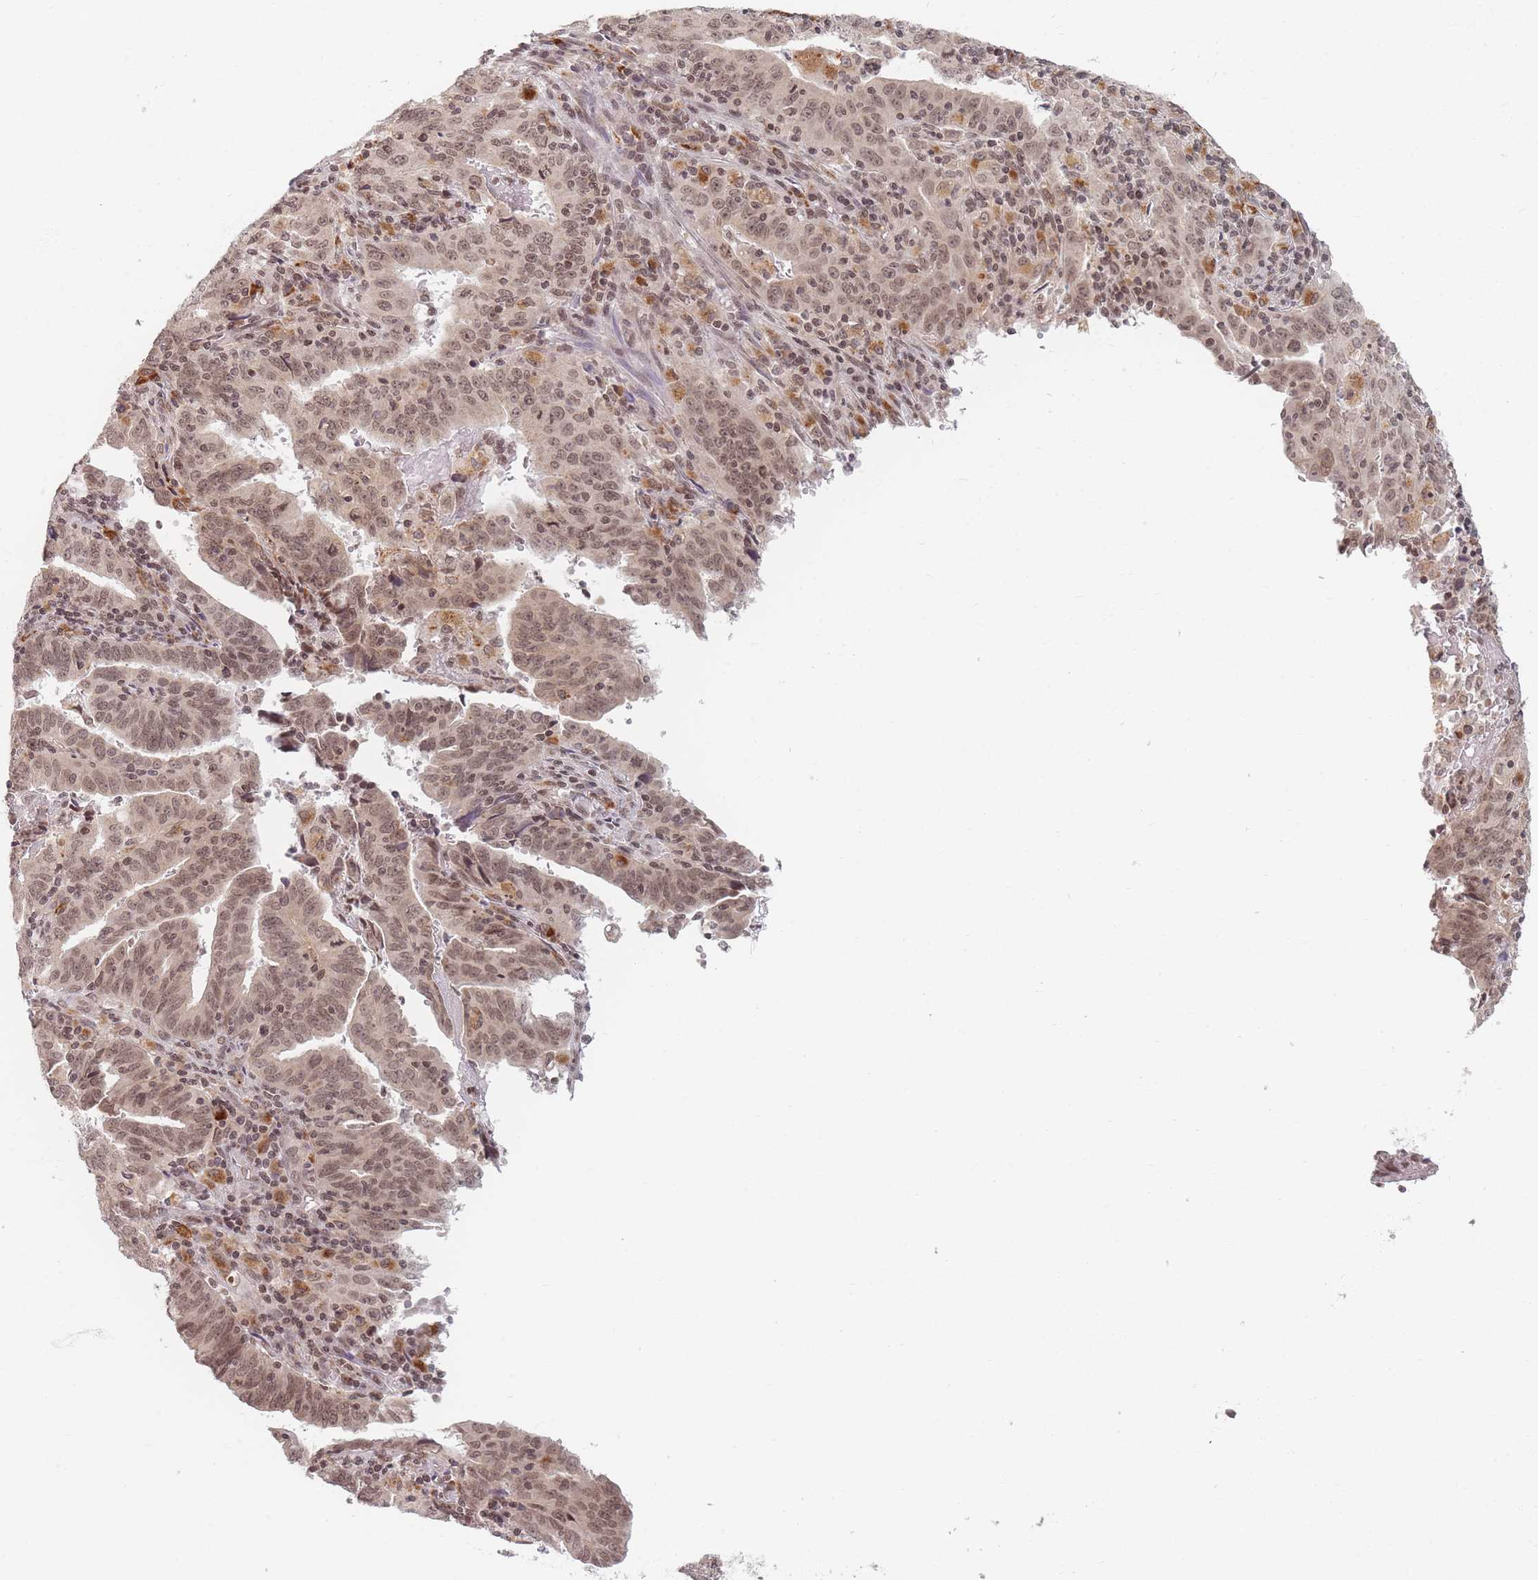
{"staining": {"intensity": "weak", "quantity": ">75%", "location": "cytoplasmic/membranous,nuclear"}, "tissue": "endometrial cancer", "cell_type": "Tumor cells", "image_type": "cancer", "snomed": [{"axis": "morphology", "description": "Adenocarcinoma, NOS"}, {"axis": "topography", "description": "Endometrium"}], "caption": "Human endometrial adenocarcinoma stained for a protein (brown) demonstrates weak cytoplasmic/membranous and nuclear positive expression in about >75% of tumor cells.", "gene": "SPATA45", "patient": {"sex": "female", "age": 60}}